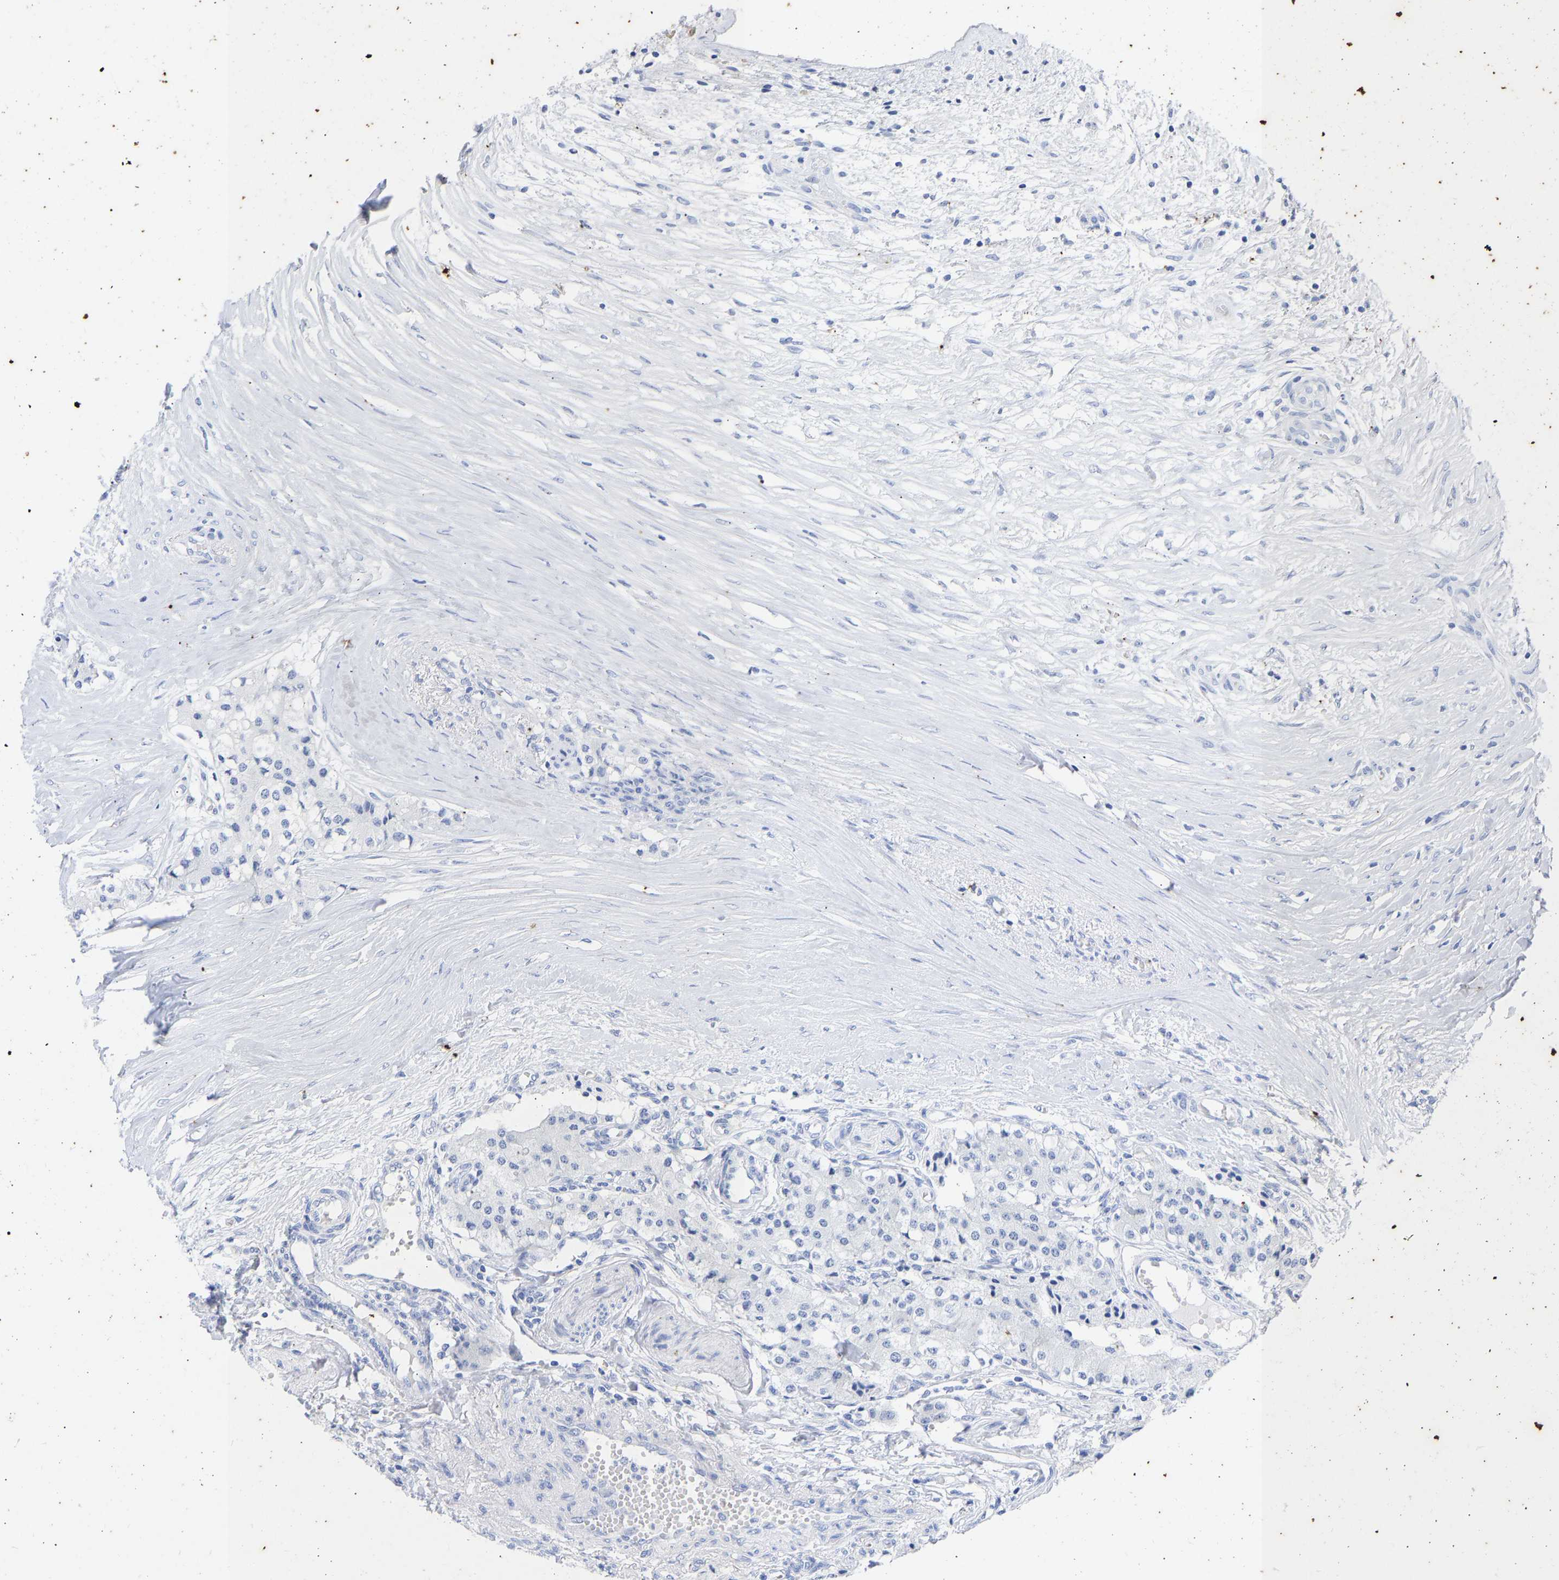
{"staining": {"intensity": "negative", "quantity": "none", "location": "none"}, "tissue": "carcinoid", "cell_type": "Tumor cells", "image_type": "cancer", "snomed": [{"axis": "morphology", "description": "Carcinoid, malignant, NOS"}, {"axis": "topography", "description": "Colon"}], "caption": "High magnification brightfield microscopy of carcinoid stained with DAB (brown) and counterstained with hematoxylin (blue): tumor cells show no significant staining.", "gene": "KRT1", "patient": {"sex": "female", "age": 52}}